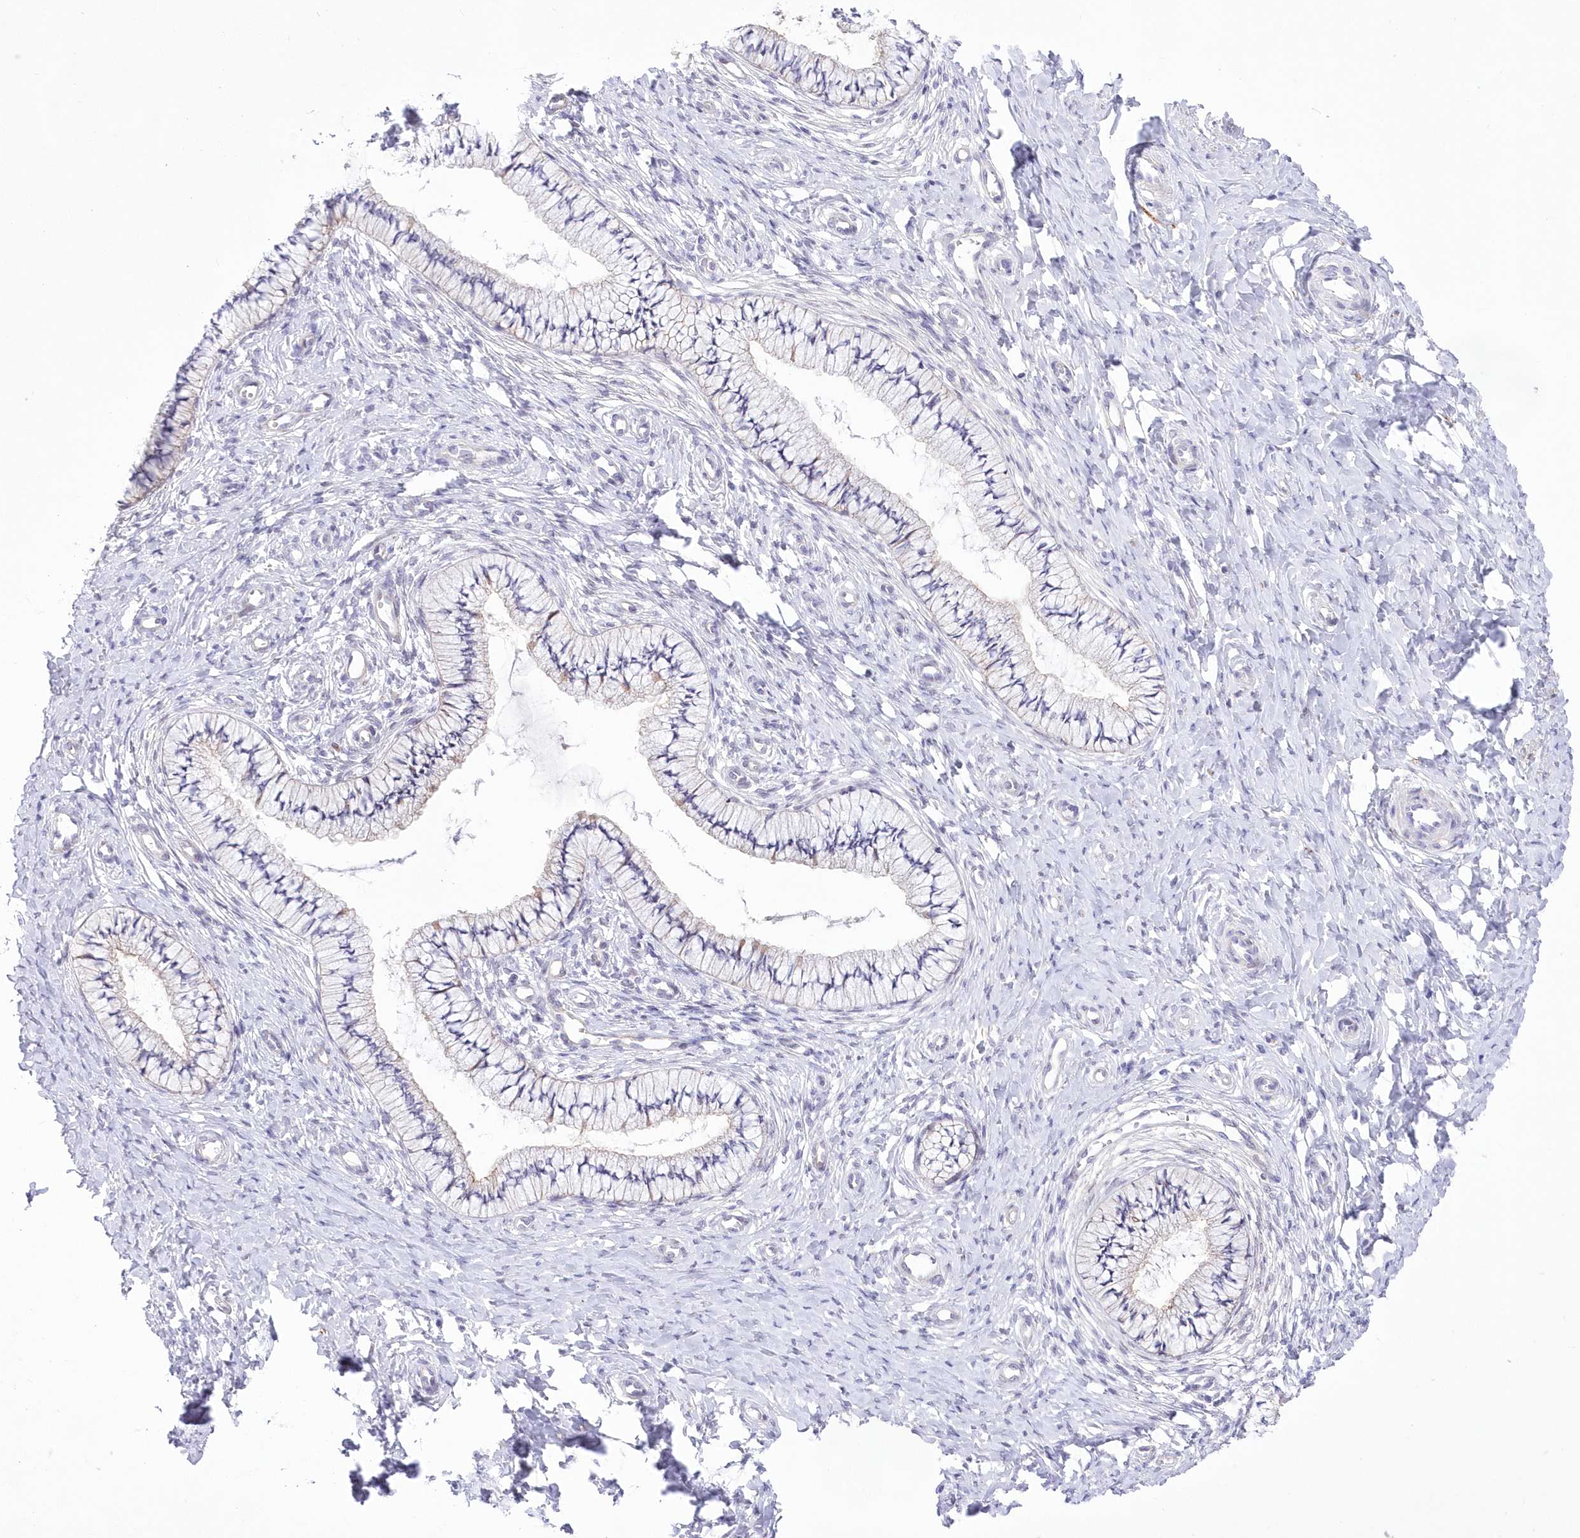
{"staining": {"intensity": "weak", "quantity": "<25%", "location": "cytoplasmic/membranous"}, "tissue": "cervix", "cell_type": "Glandular cells", "image_type": "normal", "snomed": [{"axis": "morphology", "description": "Normal tissue, NOS"}, {"axis": "topography", "description": "Cervix"}], "caption": "Micrograph shows no significant protein expression in glandular cells of unremarkable cervix.", "gene": "FAM241B", "patient": {"sex": "female", "age": 36}}